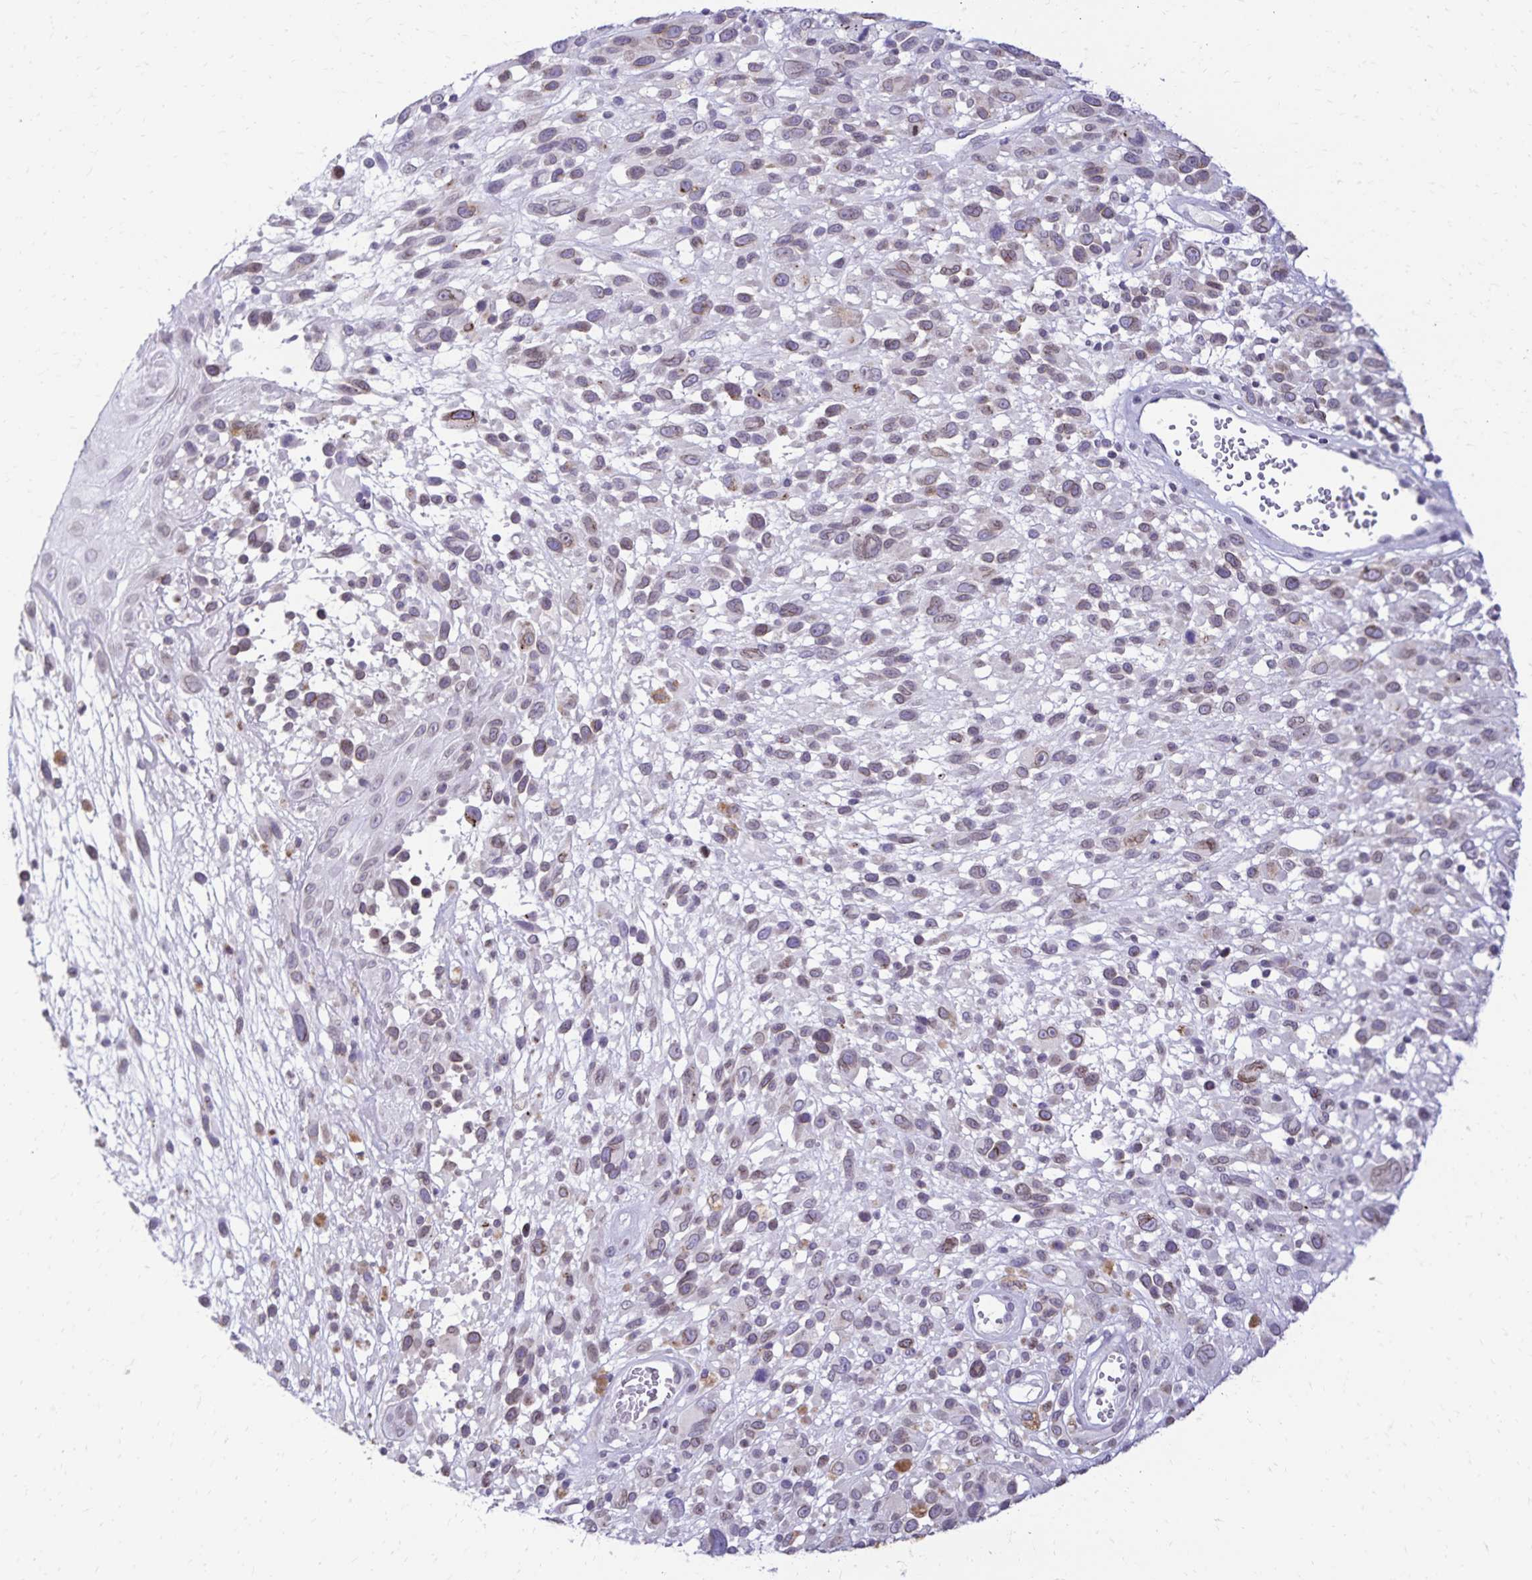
{"staining": {"intensity": "weak", "quantity": "25%-75%", "location": "cytoplasmic/membranous,nuclear"}, "tissue": "melanoma", "cell_type": "Tumor cells", "image_type": "cancer", "snomed": [{"axis": "morphology", "description": "Malignant melanoma, NOS"}, {"axis": "topography", "description": "Skin"}], "caption": "Immunohistochemistry (IHC) (DAB) staining of melanoma reveals weak cytoplasmic/membranous and nuclear protein expression in approximately 25%-75% of tumor cells.", "gene": "FAM166C", "patient": {"sex": "male", "age": 68}}